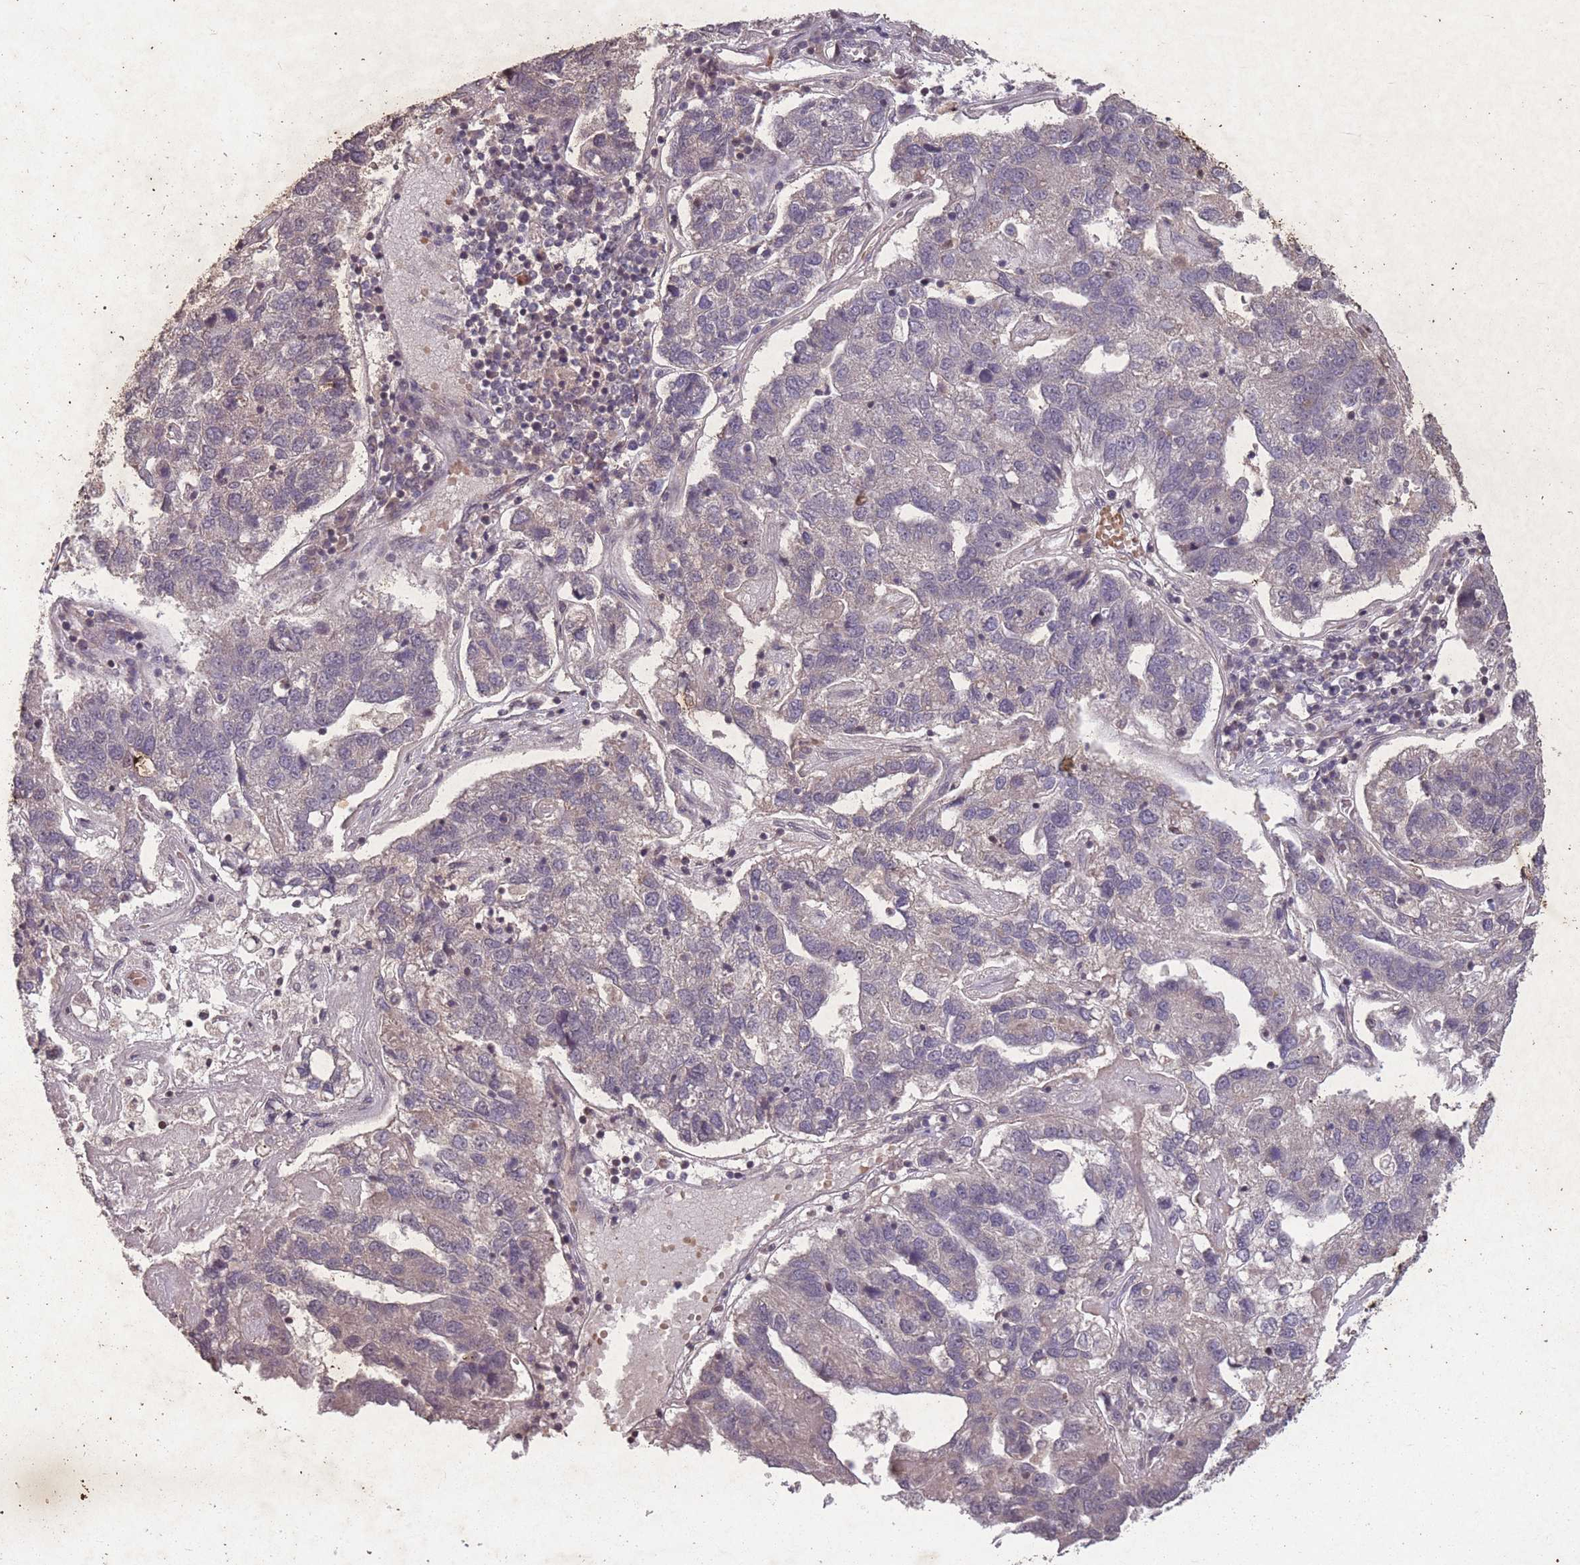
{"staining": {"intensity": "weak", "quantity": "<25%", "location": "cytoplasmic/membranous"}, "tissue": "pancreatic cancer", "cell_type": "Tumor cells", "image_type": "cancer", "snomed": [{"axis": "morphology", "description": "Adenocarcinoma, NOS"}, {"axis": "topography", "description": "Pancreas"}], "caption": "Pancreatic adenocarcinoma stained for a protein using immunohistochemistry reveals no expression tumor cells.", "gene": "GGT5", "patient": {"sex": "female", "age": 61}}